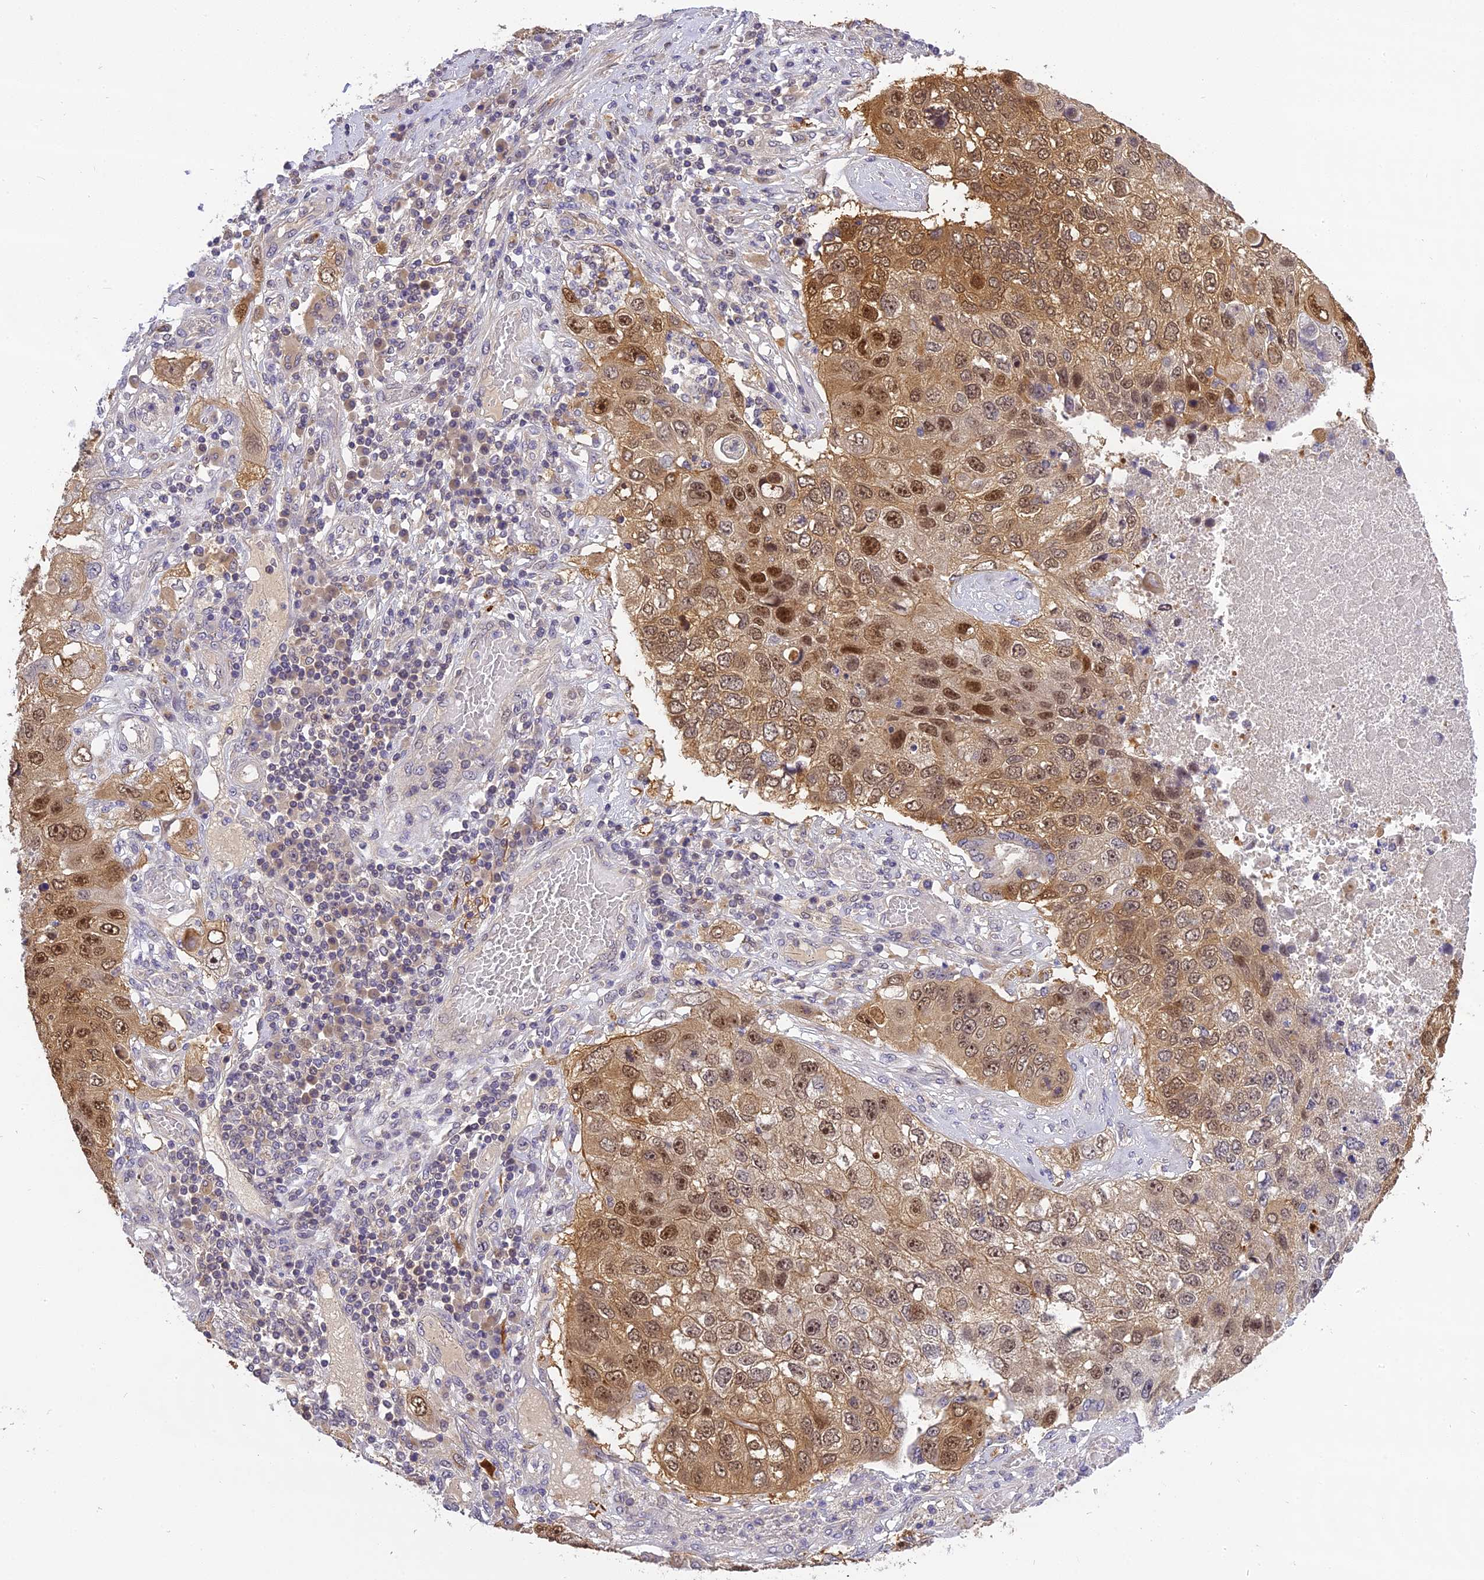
{"staining": {"intensity": "moderate", "quantity": ">75%", "location": "cytoplasmic/membranous,nuclear"}, "tissue": "lung cancer", "cell_type": "Tumor cells", "image_type": "cancer", "snomed": [{"axis": "morphology", "description": "Squamous cell carcinoma, NOS"}, {"axis": "topography", "description": "Lung"}], "caption": "A micrograph showing moderate cytoplasmic/membranous and nuclear staining in approximately >75% of tumor cells in lung cancer, as visualized by brown immunohistochemical staining.", "gene": "FNIP2", "patient": {"sex": "male", "age": 61}}